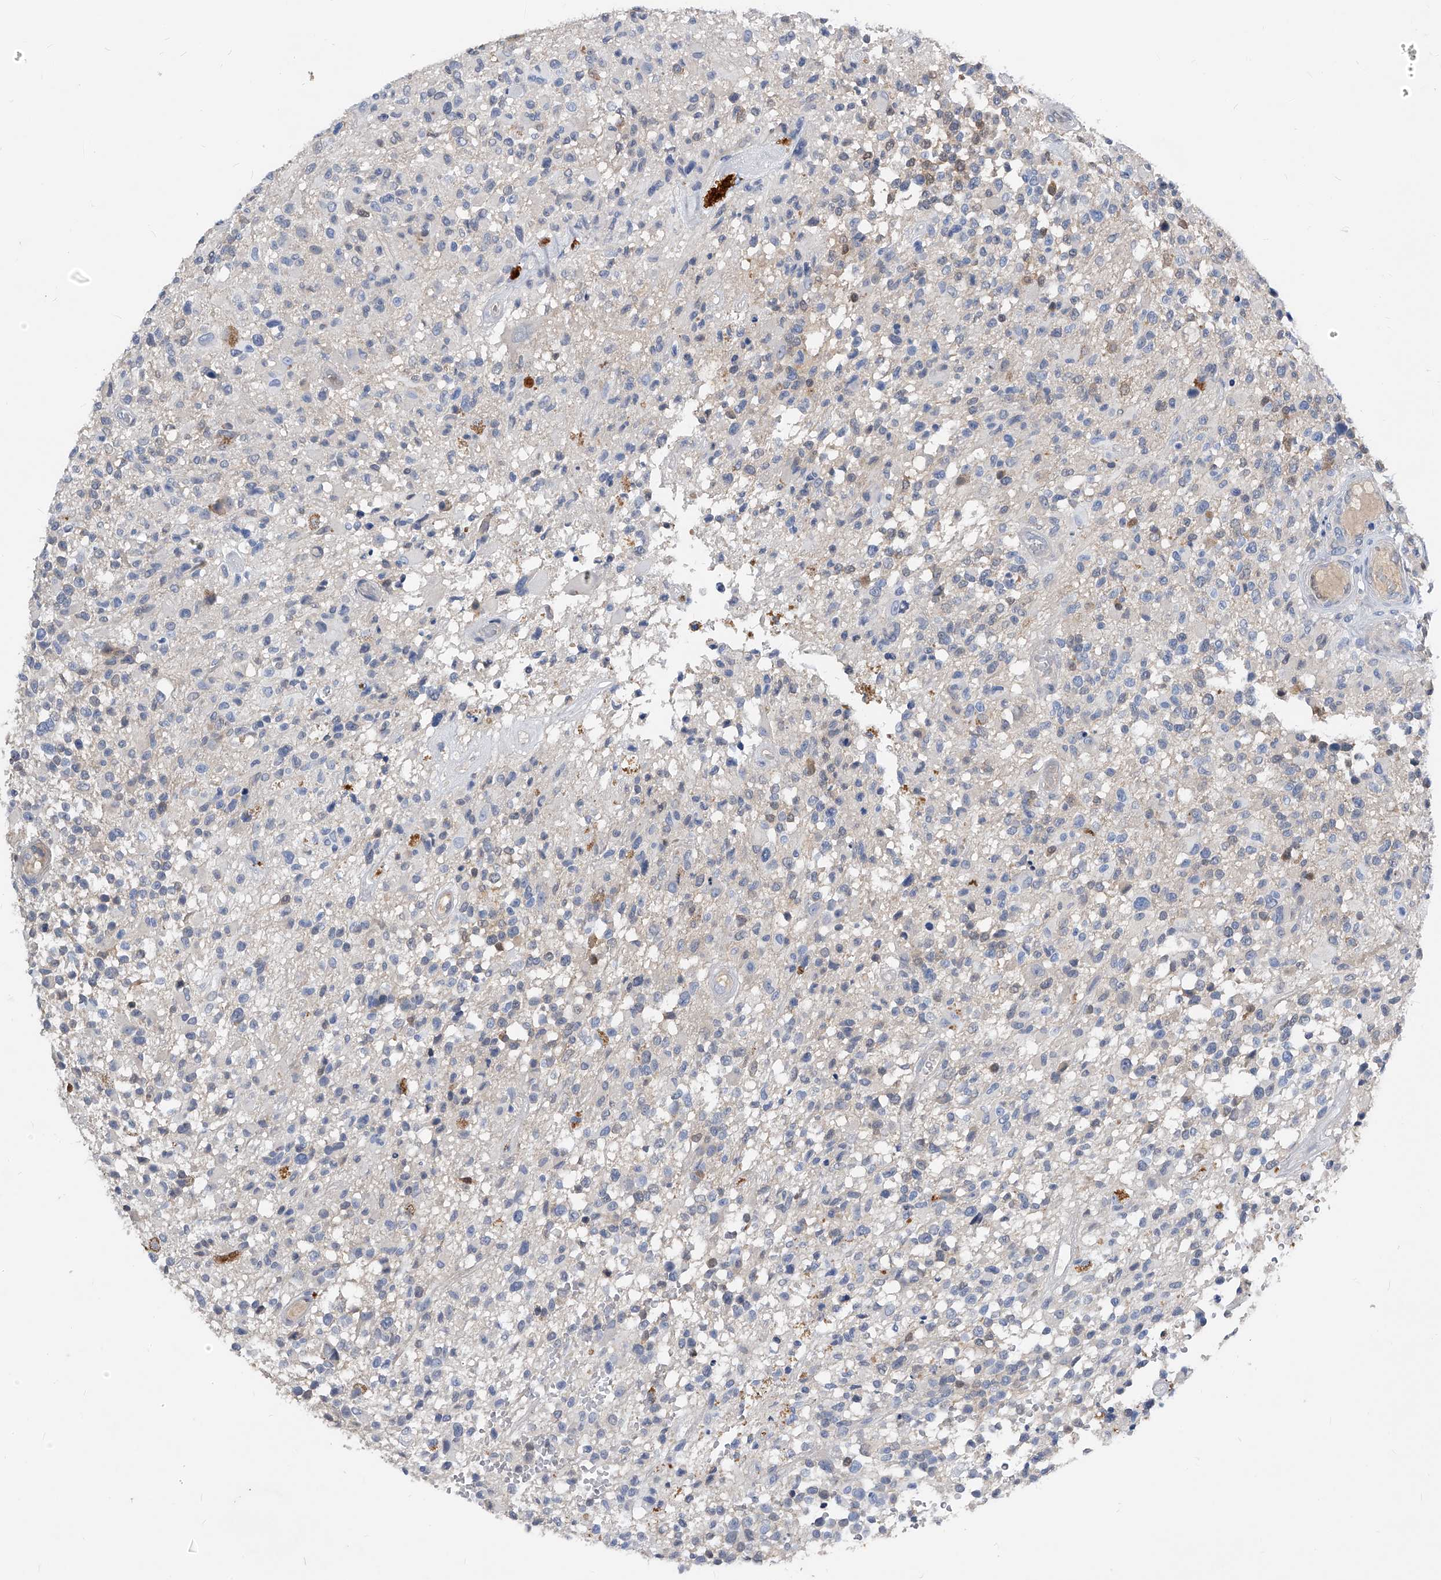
{"staining": {"intensity": "negative", "quantity": "none", "location": "none"}, "tissue": "glioma", "cell_type": "Tumor cells", "image_type": "cancer", "snomed": [{"axis": "morphology", "description": "Glioma, malignant, High grade"}, {"axis": "morphology", "description": "Glioblastoma, NOS"}, {"axis": "topography", "description": "Brain"}], "caption": "Tumor cells show no significant positivity in high-grade glioma (malignant).", "gene": "MAP2K6", "patient": {"sex": "male", "age": 60}}